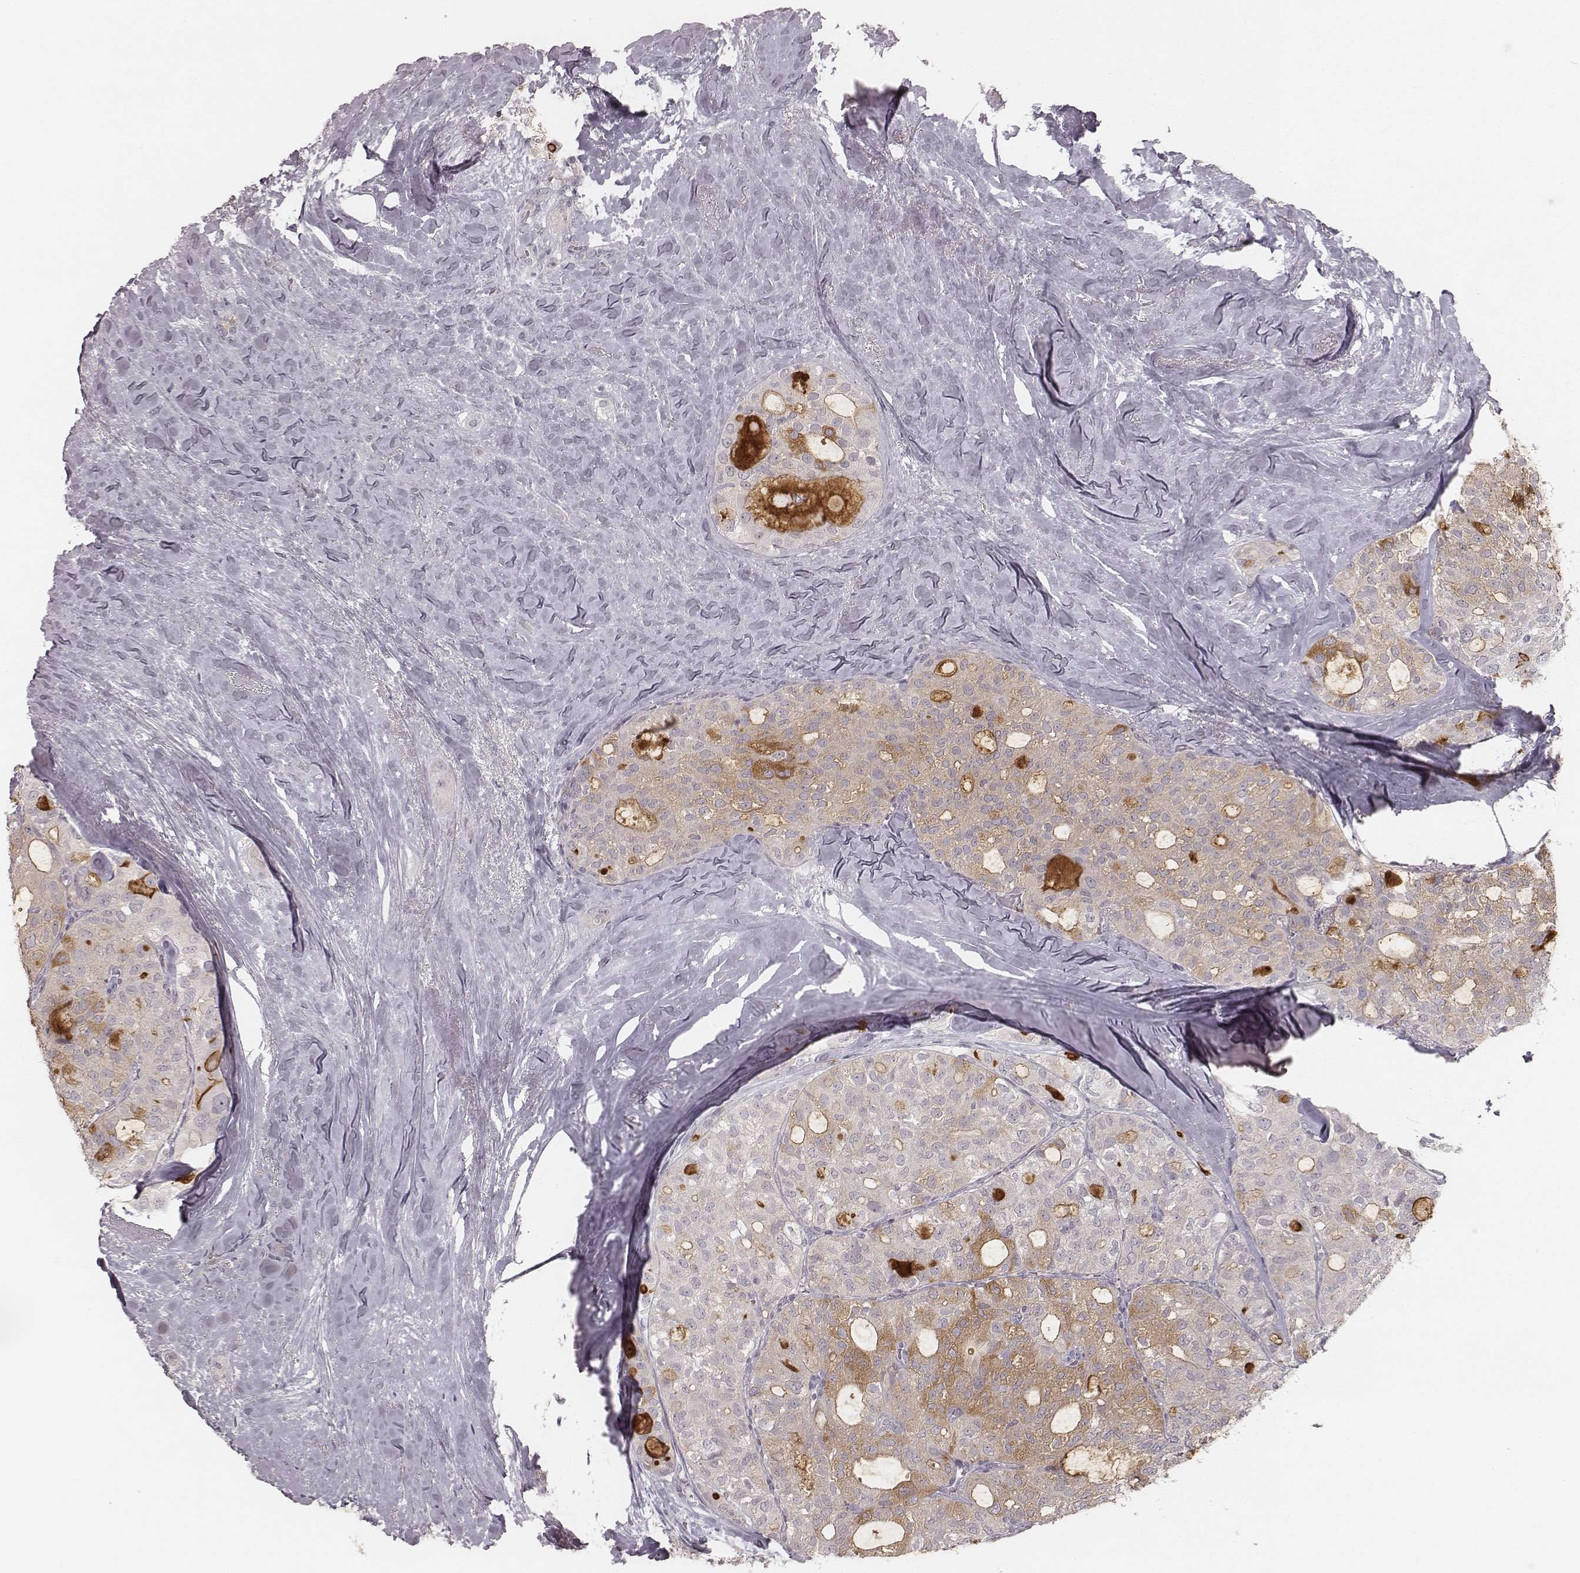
{"staining": {"intensity": "negative", "quantity": "none", "location": "none"}, "tissue": "thyroid cancer", "cell_type": "Tumor cells", "image_type": "cancer", "snomed": [{"axis": "morphology", "description": "Follicular adenoma carcinoma, NOS"}, {"axis": "topography", "description": "Thyroid gland"}], "caption": "Protein analysis of thyroid cancer (follicular adenoma carcinoma) displays no significant positivity in tumor cells.", "gene": "ACACB", "patient": {"sex": "male", "age": 75}}